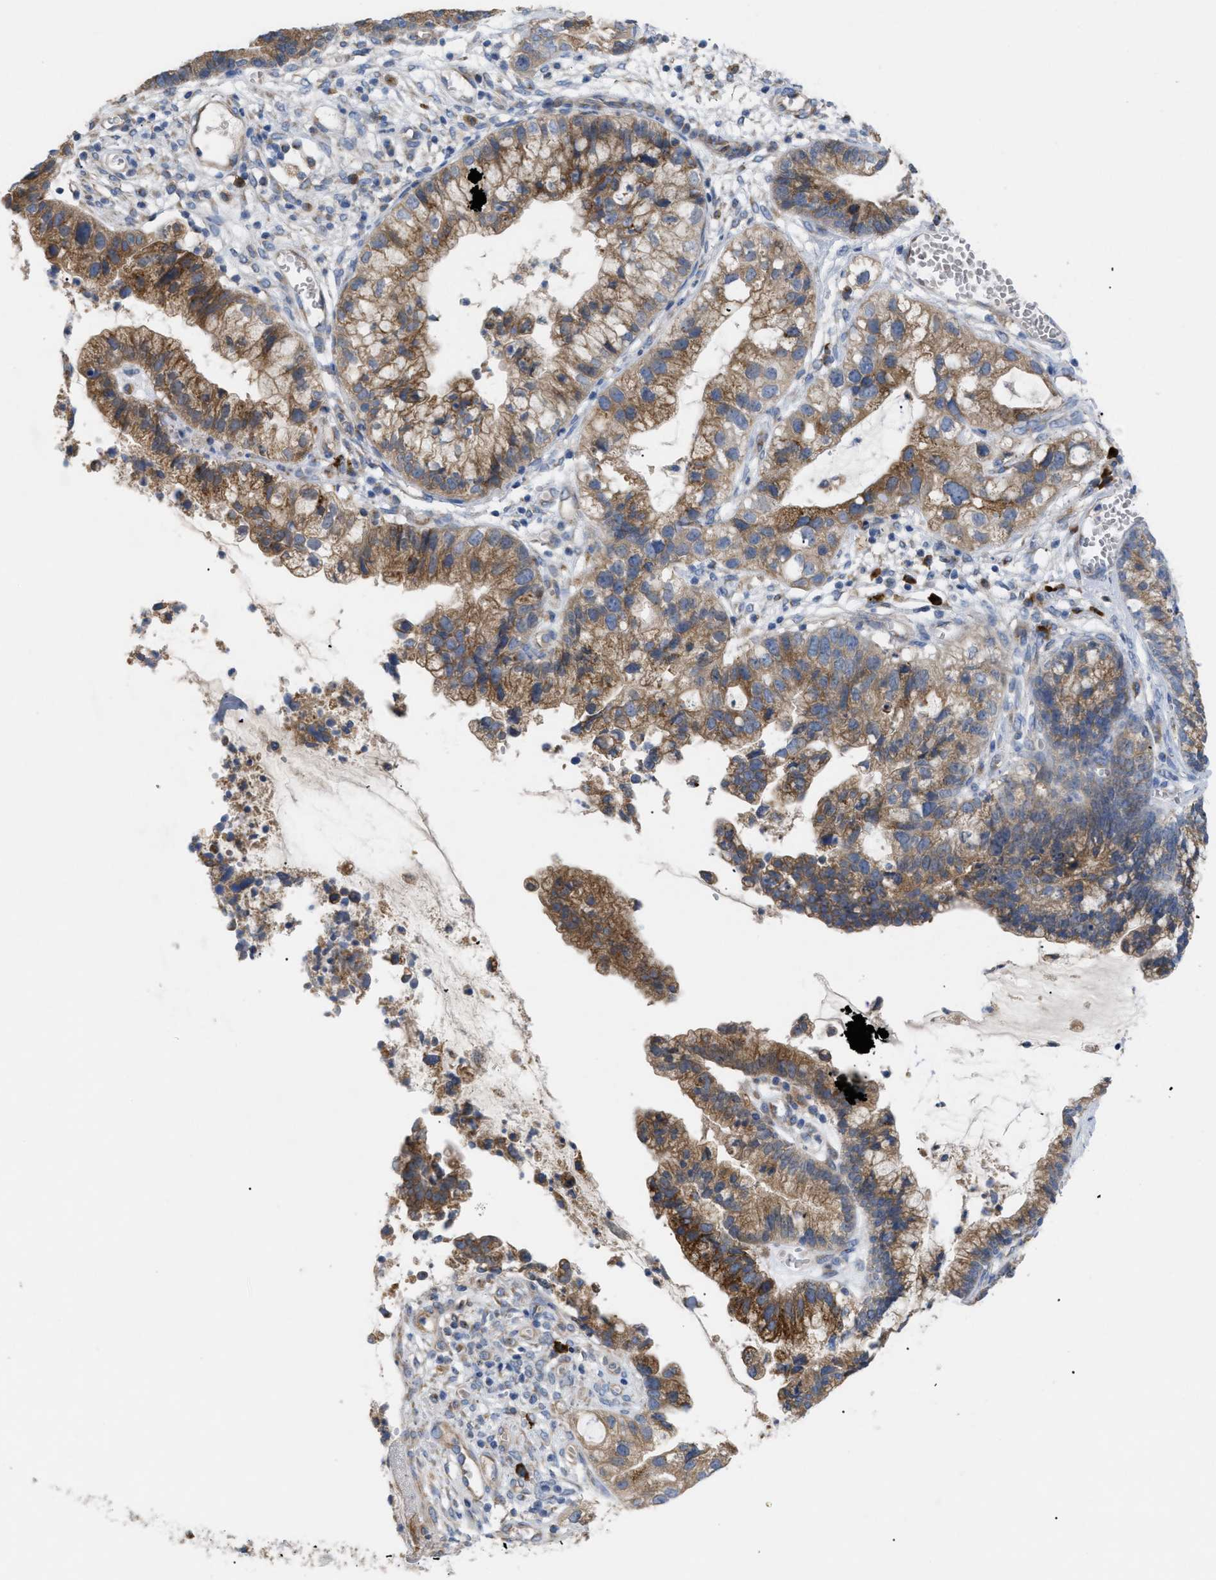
{"staining": {"intensity": "moderate", "quantity": ">75%", "location": "cytoplasmic/membranous"}, "tissue": "cervical cancer", "cell_type": "Tumor cells", "image_type": "cancer", "snomed": [{"axis": "morphology", "description": "Adenocarcinoma, NOS"}, {"axis": "topography", "description": "Cervix"}], "caption": "This micrograph displays immunohistochemistry (IHC) staining of human cervical adenocarcinoma, with medium moderate cytoplasmic/membranous expression in approximately >75% of tumor cells.", "gene": "SLC50A1", "patient": {"sex": "female", "age": 44}}